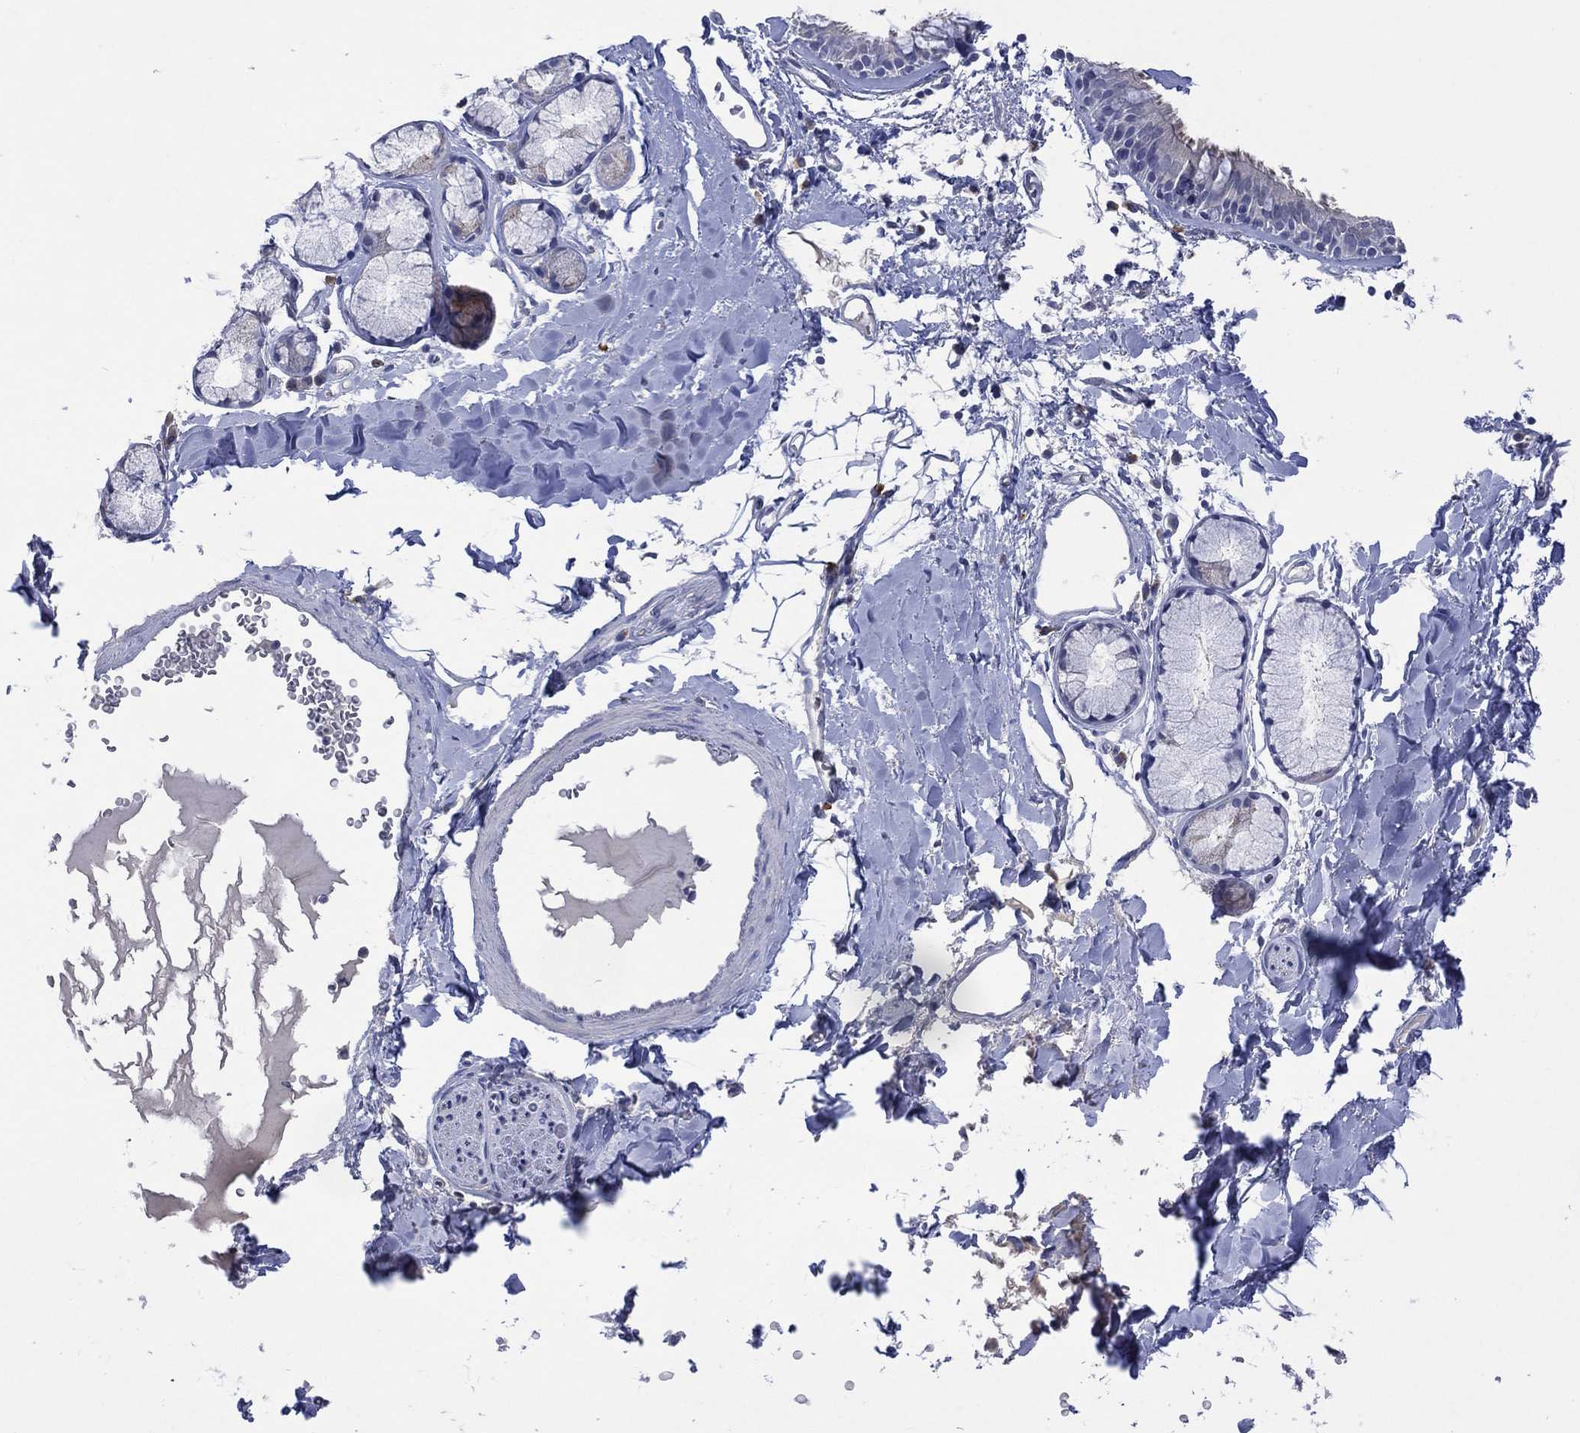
{"staining": {"intensity": "negative", "quantity": "none", "location": "none"}, "tissue": "bronchus", "cell_type": "Respiratory epithelial cells", "image_type": "normal", "snomed": [{"axis": "morphology", "description": "Normal tissue, NOS"}, {"axis": "morphology", "description": "Squamous cell carcinoma, NOS"}, {"axis": "topography", "description": "Cartilage tissue"}, {"axis": "topography", "description": "Bronchus"}], "caption": "High power microscopy micrograph of an immunohistochemistry (IHC) histopathology image of normal bronchus, revealing no significant expression in respiratory epithelial cells. (IHC, brightfield microscopy, high magnification).", "gene": "ASB10", "patient": {"sex": "male", "age": 72}}